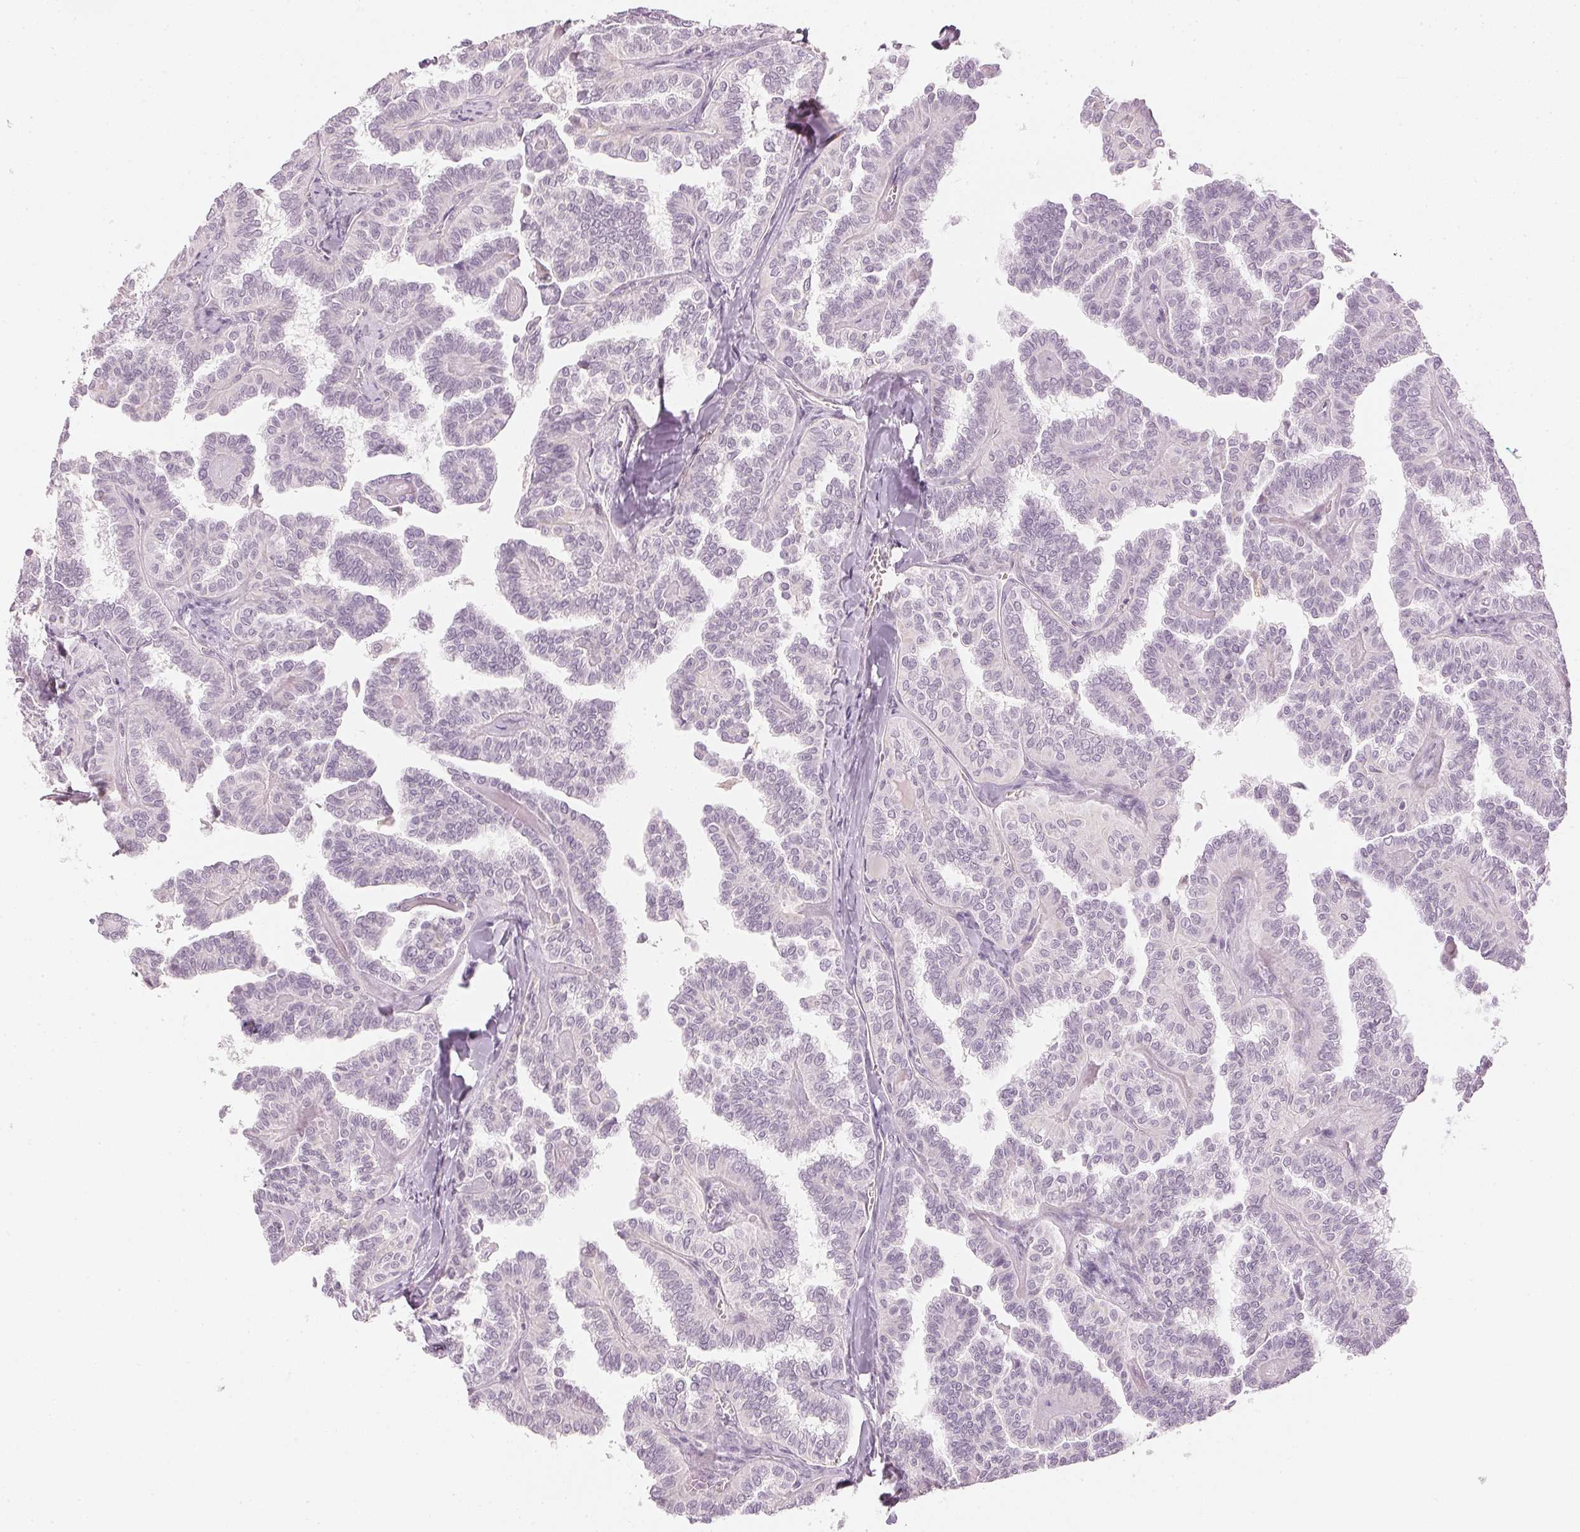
{"staining": {"intensity": "negative", "quantity": "none", "location": "none"}, "tissue": "thyroid cancer", "cell_type": "Tumor cells", "image_type": "cancer", "snomed": [{"axis": "morphology", "description": "Papillary adenocarcinoma, NOS"}, {"axis": "topography", "description": "Thyroid gland"}], "caption": "Thyroid papillary adenocarcinoma was stained to show a protein in brown. There is no significant staining in tumor cells.", "gene": "APLP1", "patient": {"sex": "female", "age": 41}}